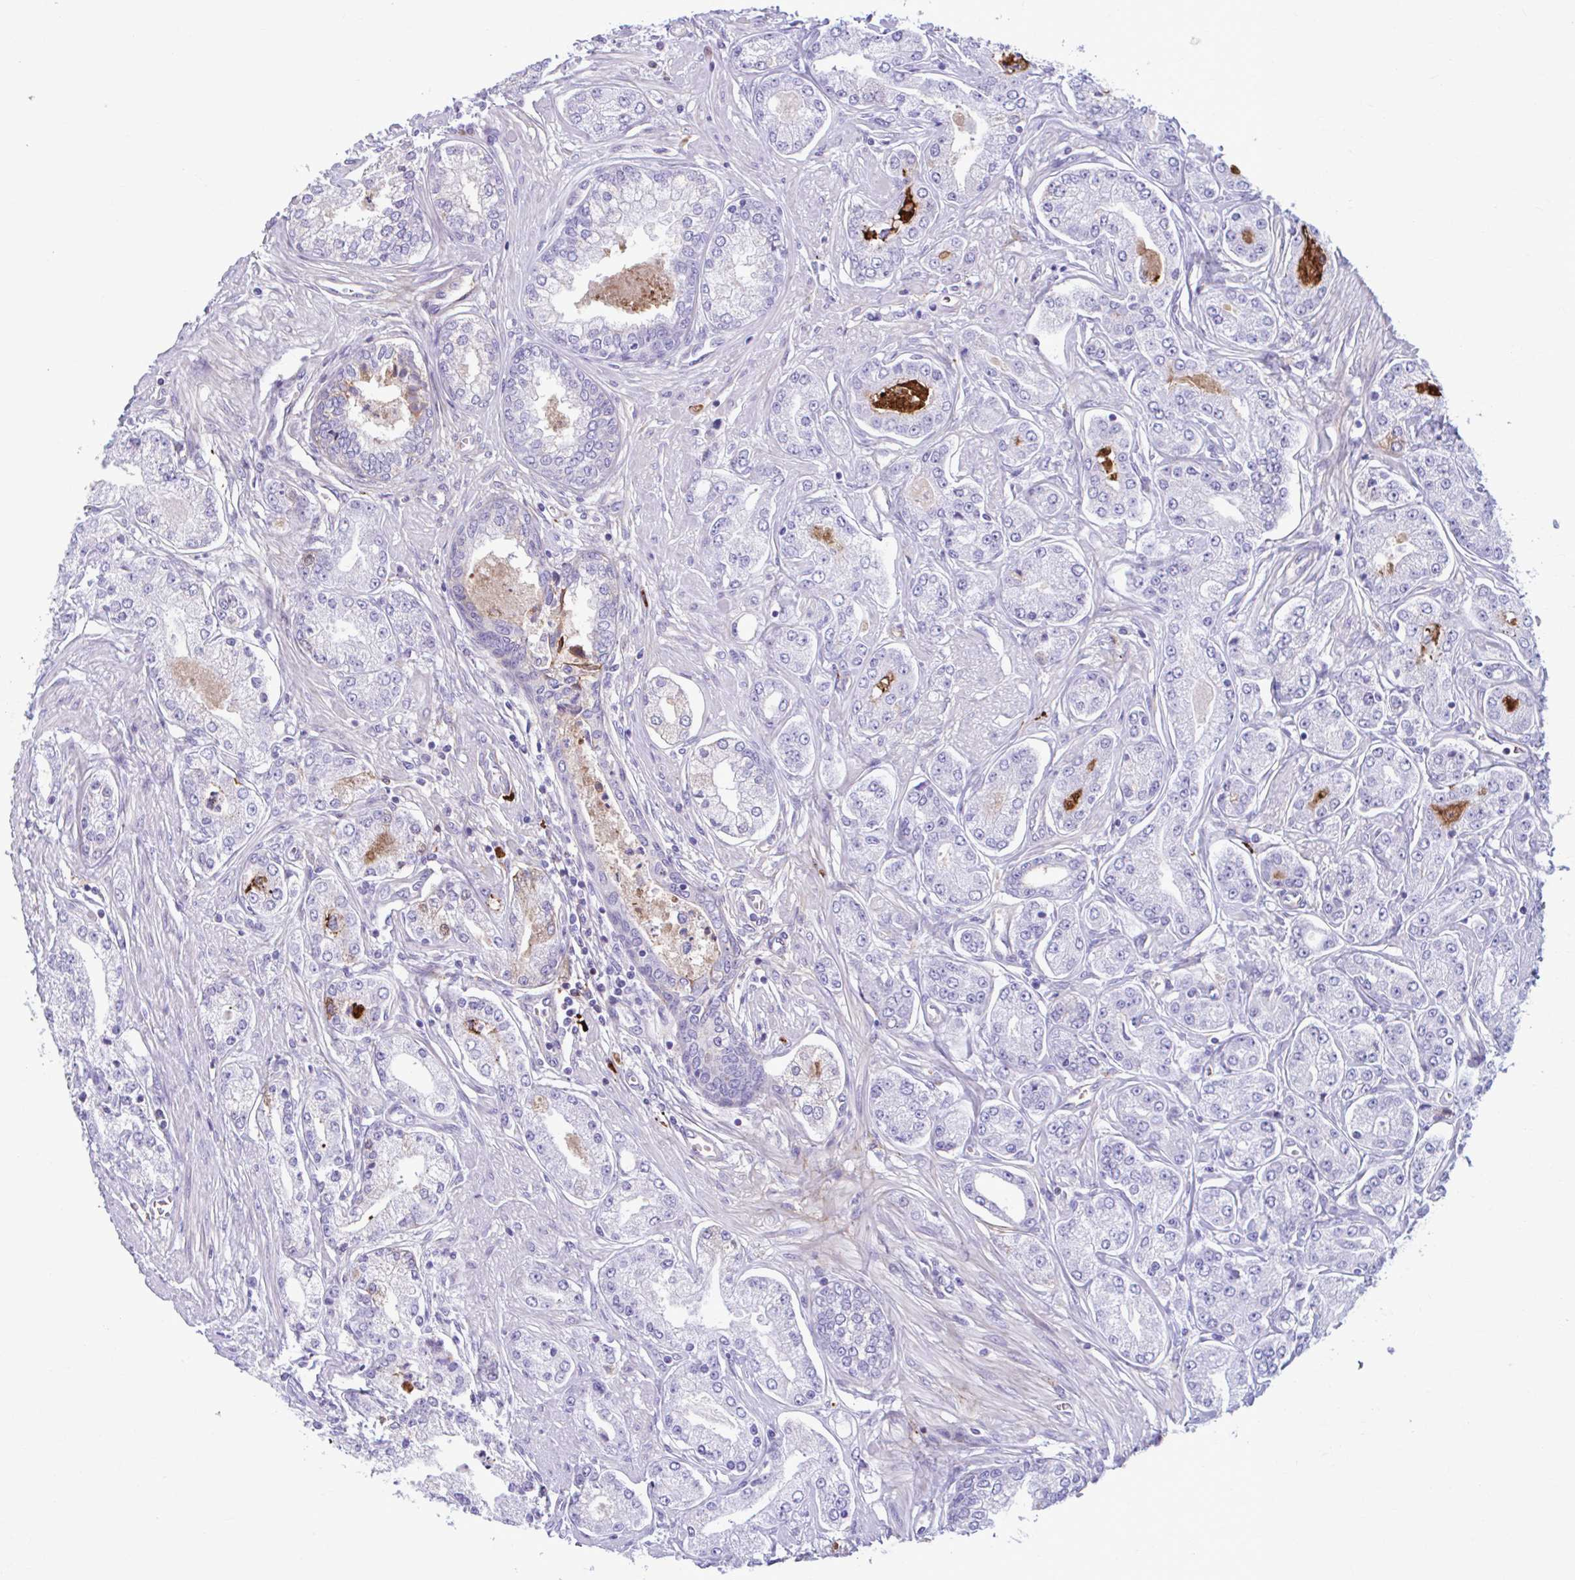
{"staining": {"intensity": "negative", "quantity": "none", "location": "none"}, "tissue": "prostate cancer", "cell_type": "Tumor cells", "image_type": "cancer", "snomed": [{"axis": "morphology", "description": "Adenocarcinoma, High grade"}, {"axis": "topography", "description": "Prostate"}], "caption": "Immunohistochemistry (IHC) of prostate cancer (high-grade adenocarcinoma) exhibits no positivity in tumor cells.", "gene": "C12orf71", "patient": {"sex": "male", "age": 66}}